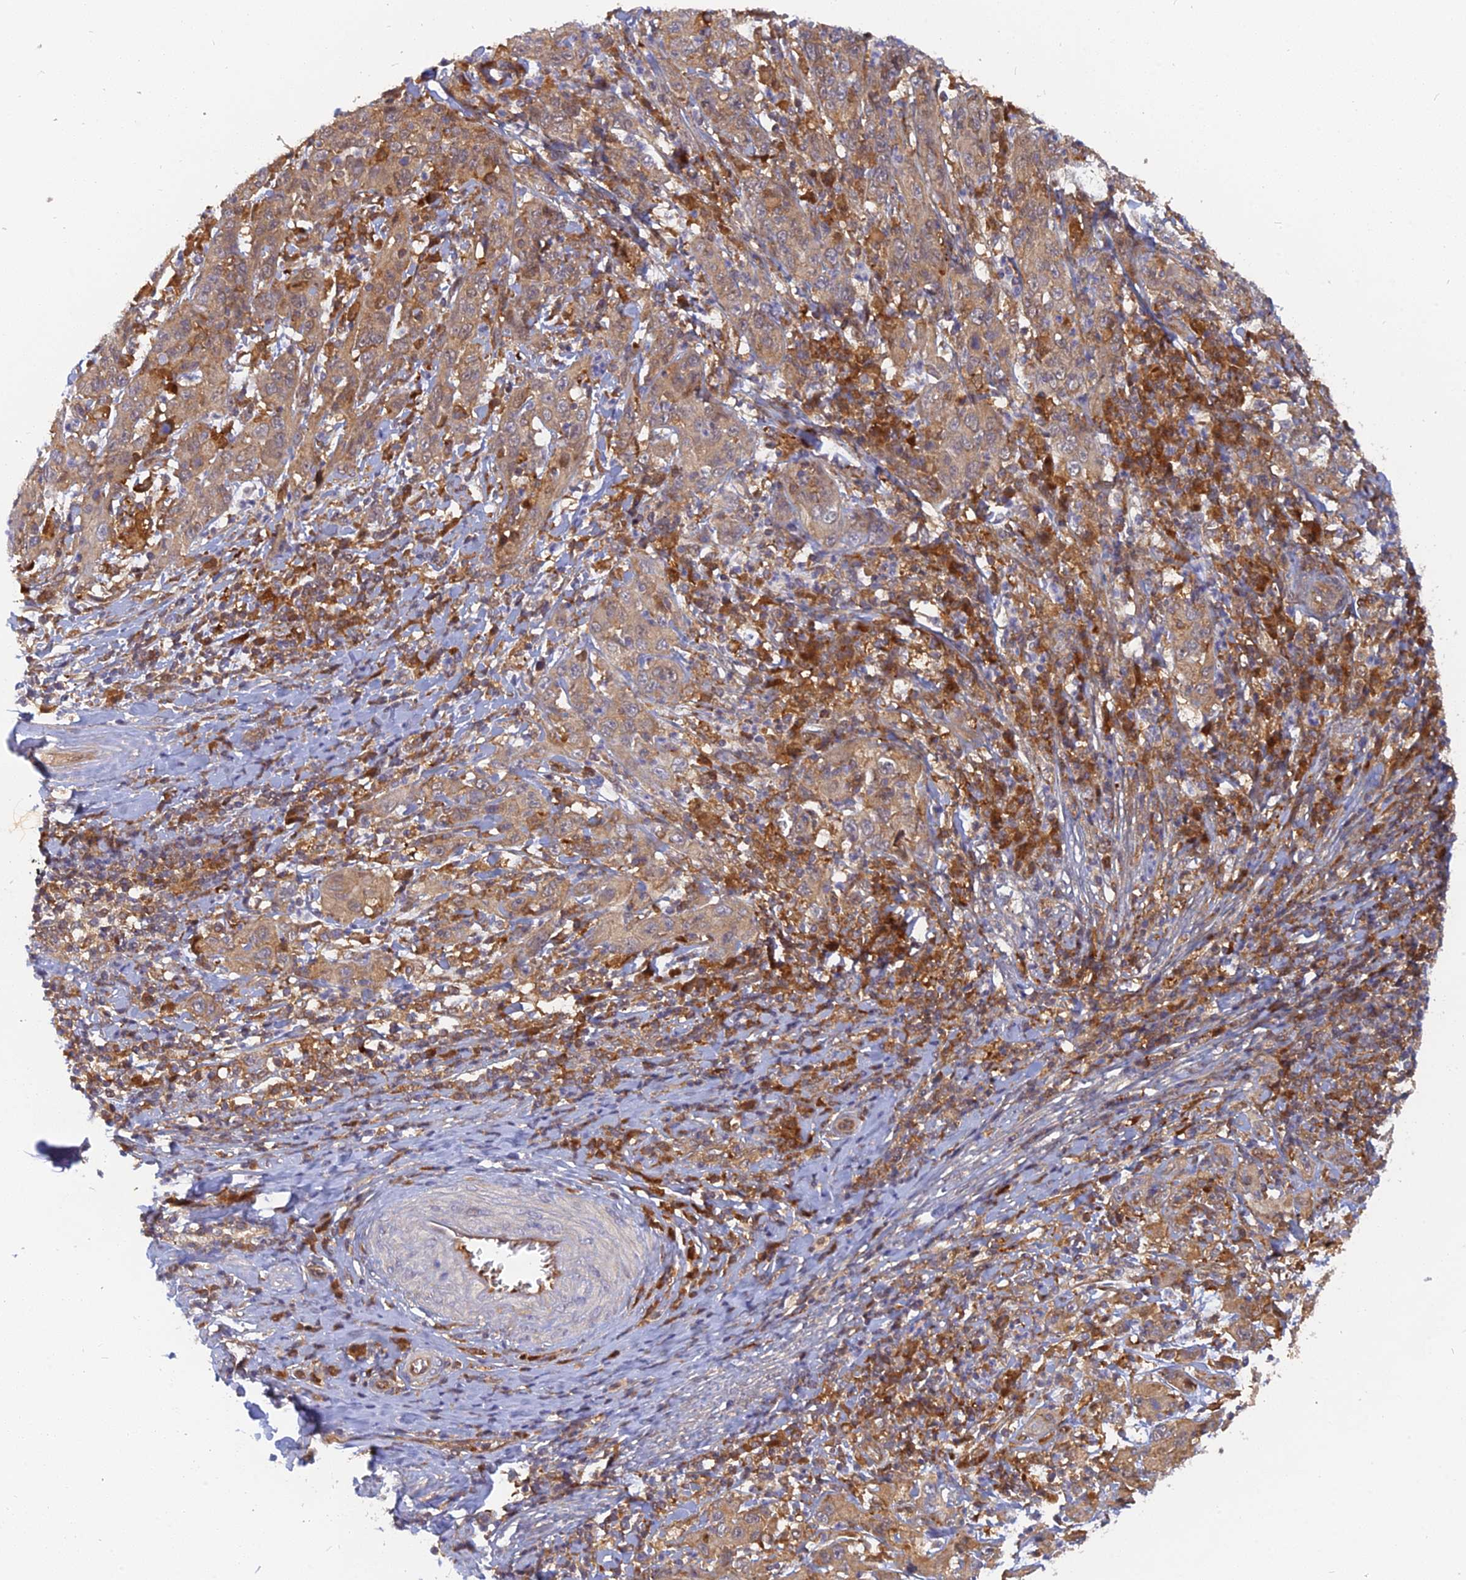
{"staining": {"intensity": "moderate", "quantity": ">75%", "location": "cytoplasmic/membranous"}, "tissue": "cervical cancer", "cell_type": "Tumor cells", "image_type": "cancer", "snomed": [{"axis": "morphology", "description": "Squamous cell carcinoma, NOS"}, {"axis": "topography", "description": "Cervix"}], "caption": "This is an image of immunohistochemistry staining of cervical cancer, which shows moderate expression in the cytoplasmic/membranous of tumor cells.", "gene": "ARL2BP", "patient": {"sex": "female", "age": 46}}